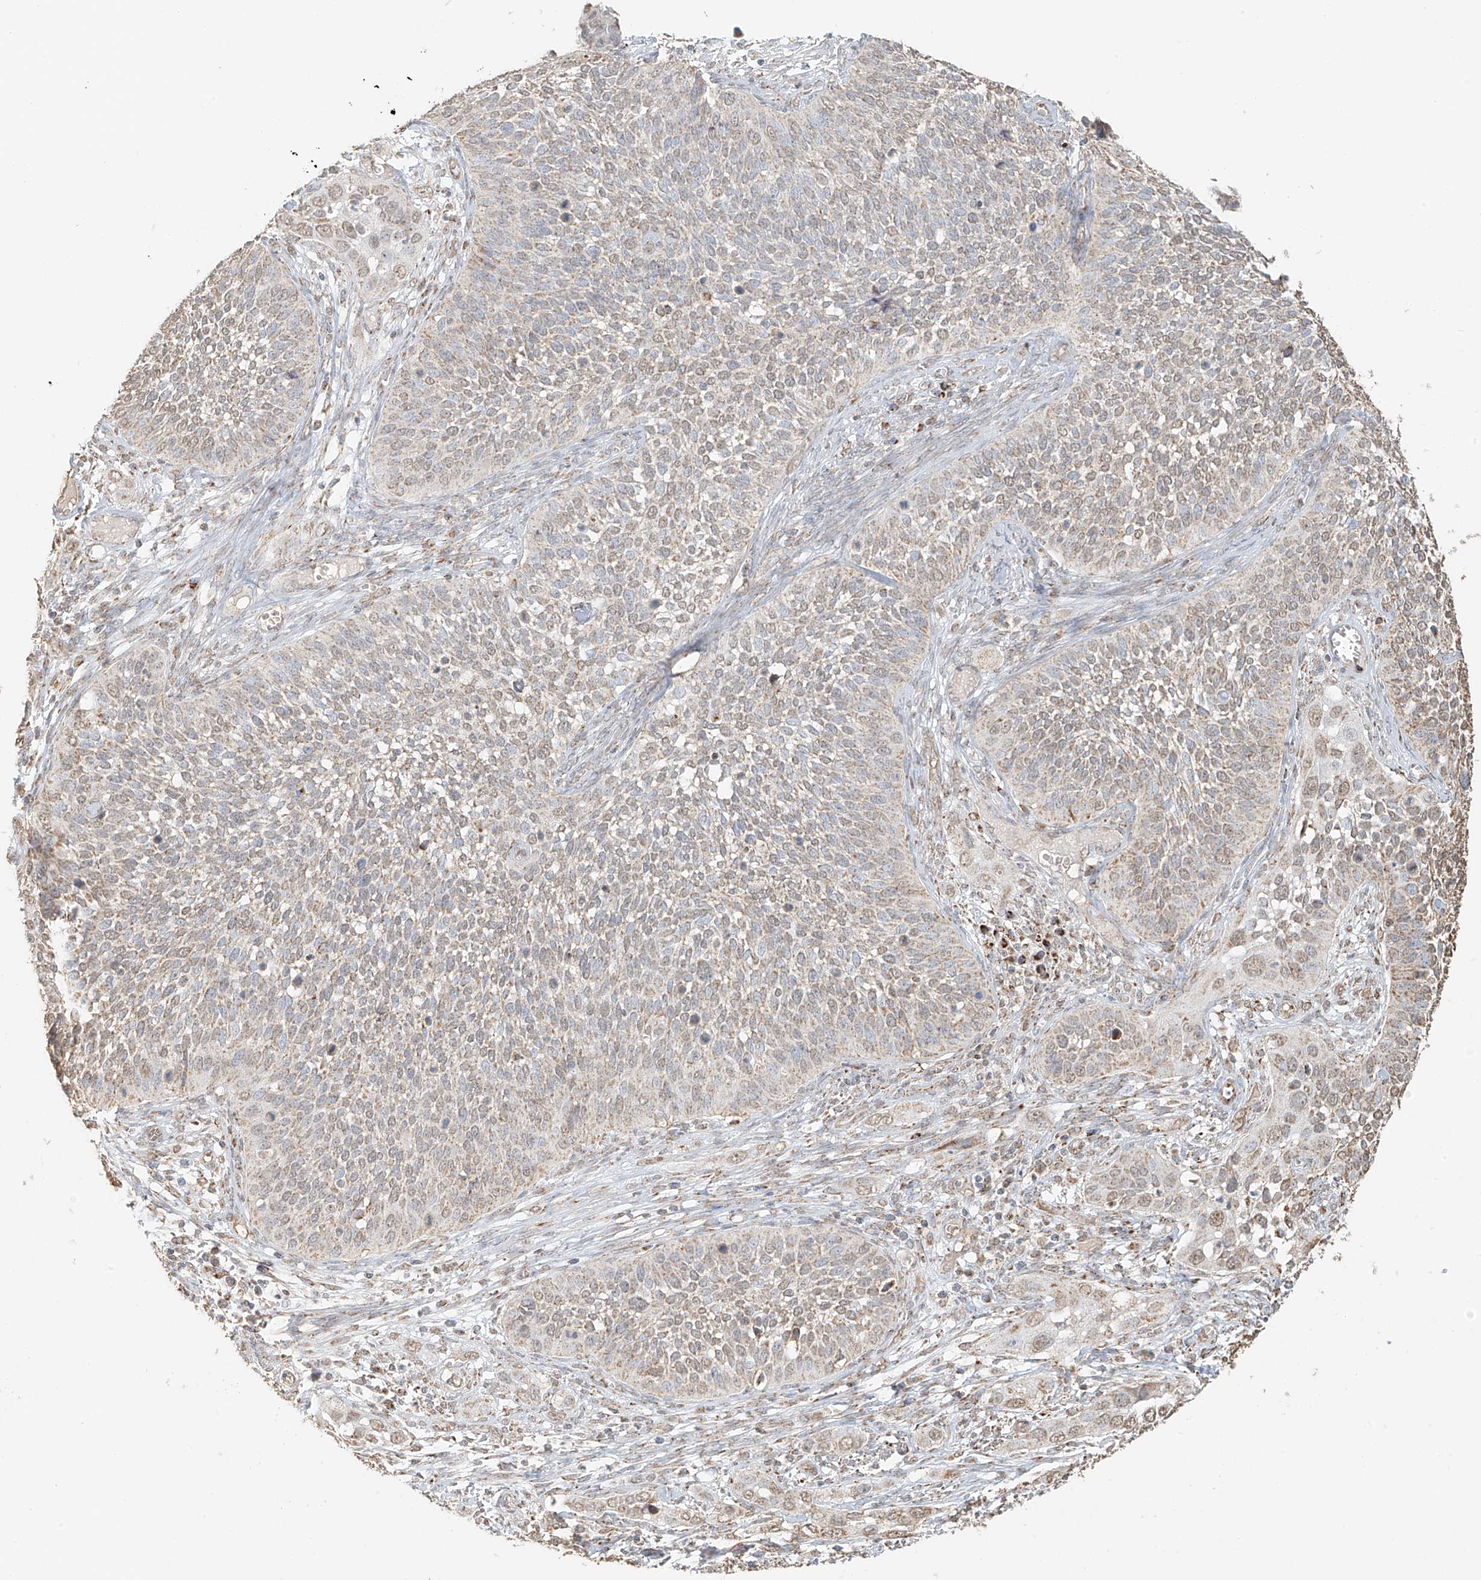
{"staining": {"intensity": "weak", "quantity": "25%-75%", "location": "cytoplasmic/membranous,nuclear"}, "tissue": "cervical cancer", "cell_type": "Tumor cells", "image_type": "cancer", "snomed": [{"axis": "morphology", "description": "Squamous cell carcinoma, NOS"}, {"axis": "topography", "description": "Cervix"}], "caption": "Immunohistochemical staining of human cervical squamous cell carcinoma exhibits low levels of weak cytoplasmic/membranous and nuclear protein positivity in about 25%-75% of tumor cells.", "gene": "MIPEP", "patient": {"sex": "female", "age": 34}}